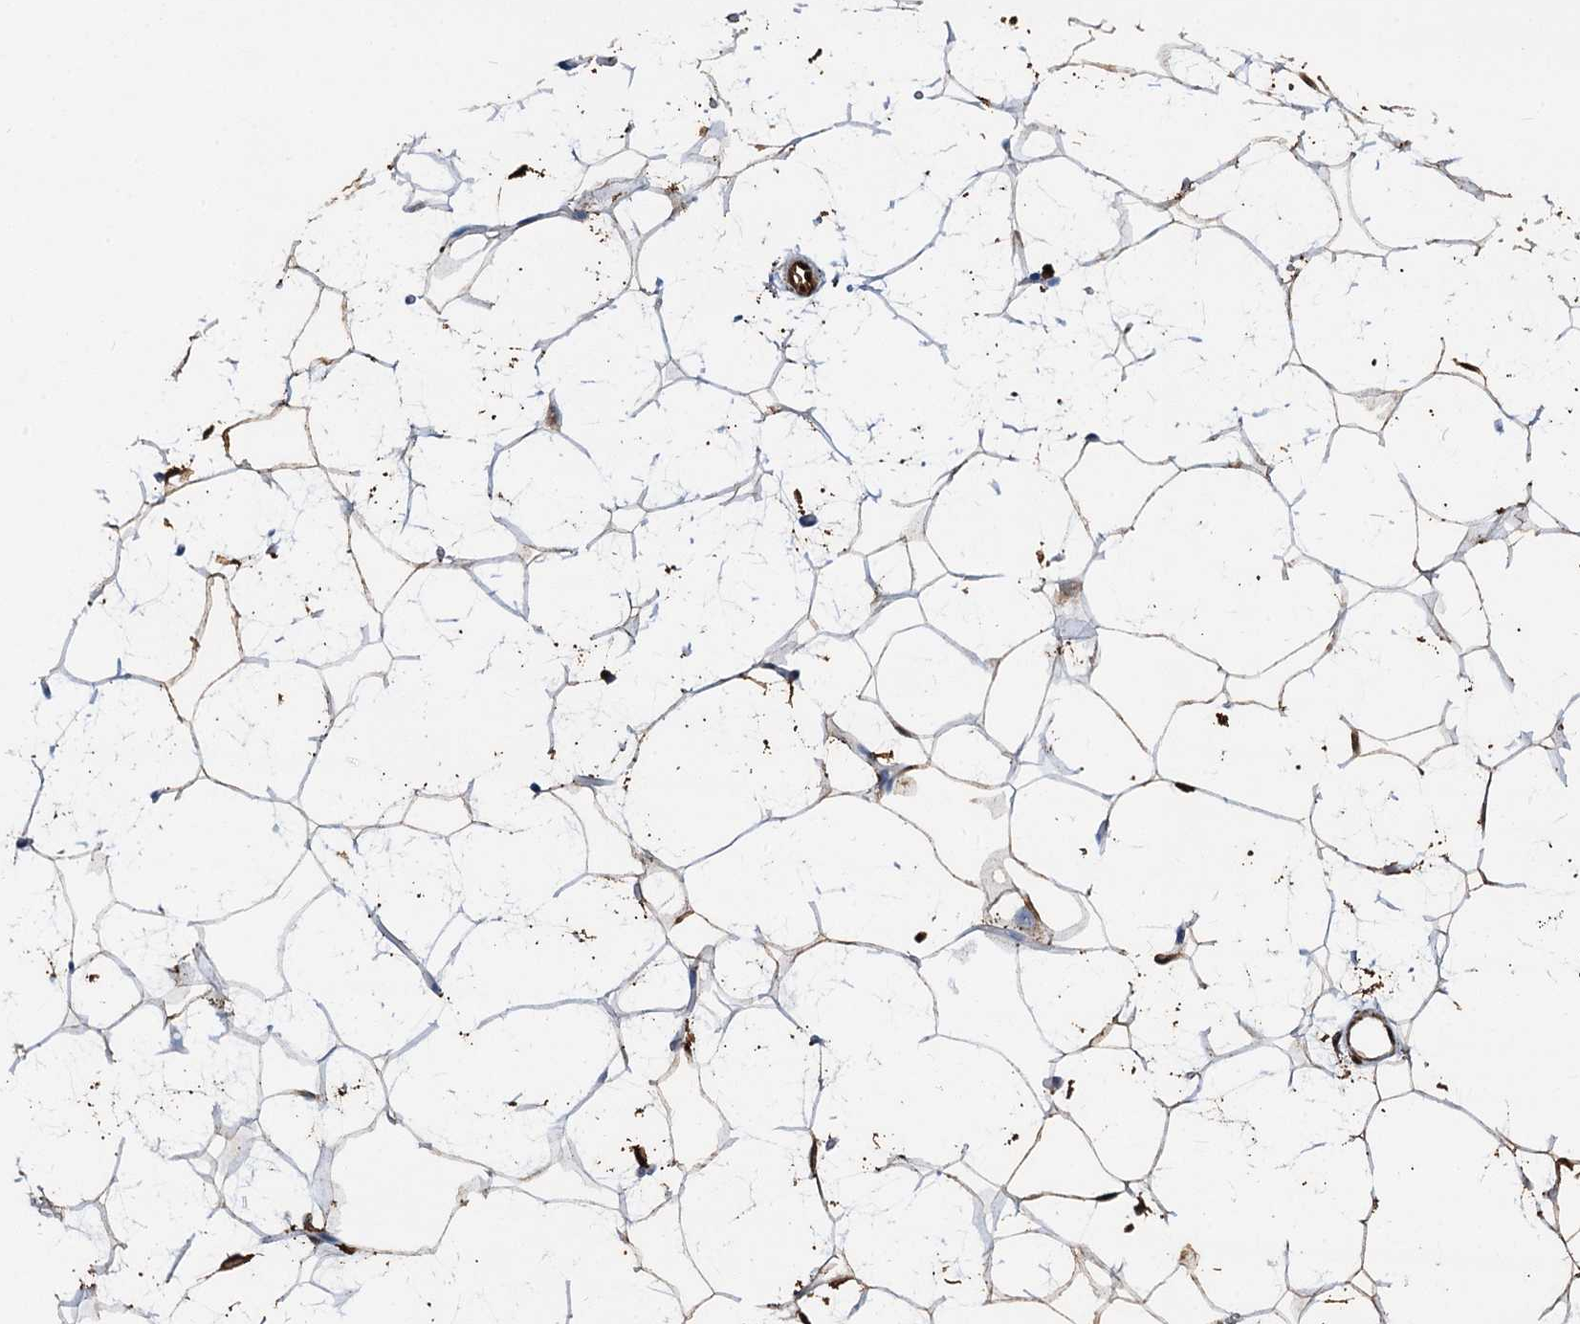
{"staining": {"intensity": "moderate", "quantity": ">75%", "location": "cytoplasmic/membranous"}, "tissue": "adipose tissue", "cell_type": "Adipocytes", "image_type": "normal", "snomed": [{"axis": "morphology", "description": "Normal tissue, NOS"}, {"axis": "topography", "description": "Breast"}], "caption": "Brown immunohistochemical staining in normal adipose tissue displays moderate cytoplasmic/membranous expression in about >75% of adipocytes. (IHC, brightfield microscopy, high magnification).", "gene": "S100A6", "patient": {"sex": "female", "age": 26}}